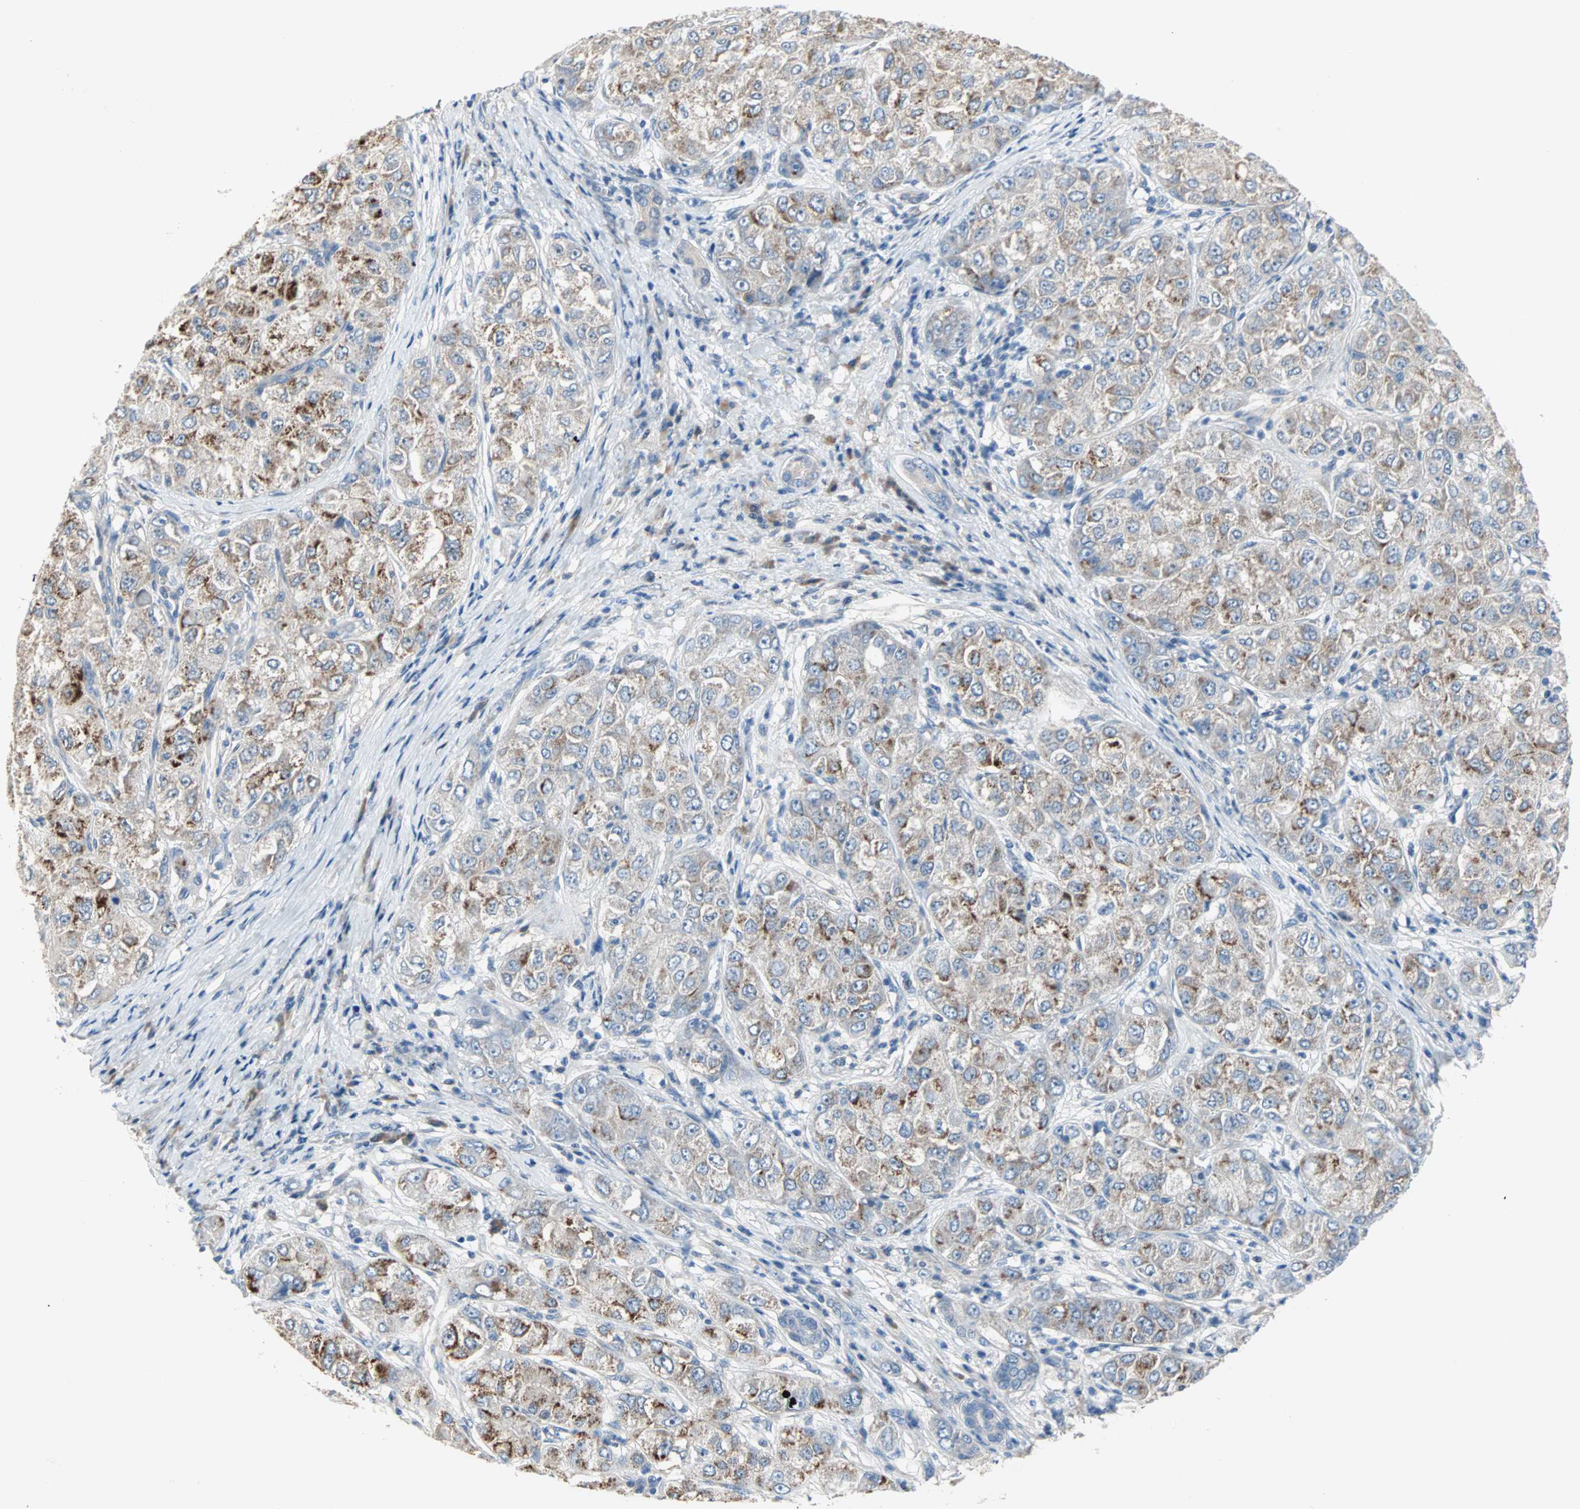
{"staining": {"intensity": "strong", "quantity": ">75%", "location": "cytoplasmic/membranous"}, "tissue": "liver cancer", "cell_type": "Tumor cells", "image_type": "cancer", "snomed": [{"axis": "morphology", "description": "Carcinoma, Hepatocellular, NOS"}, {"axis": "topography", "description": "Liver"}], "caption": "Liver cancer (hepatocellular carcinoma) was stained to show a protein in brown. There is high levels of strong cytoplasmic/membranous positivity in approximately >75% of tumor cells.", "gene": "MPI", "patient": {"sex": "male", "age": 80}}